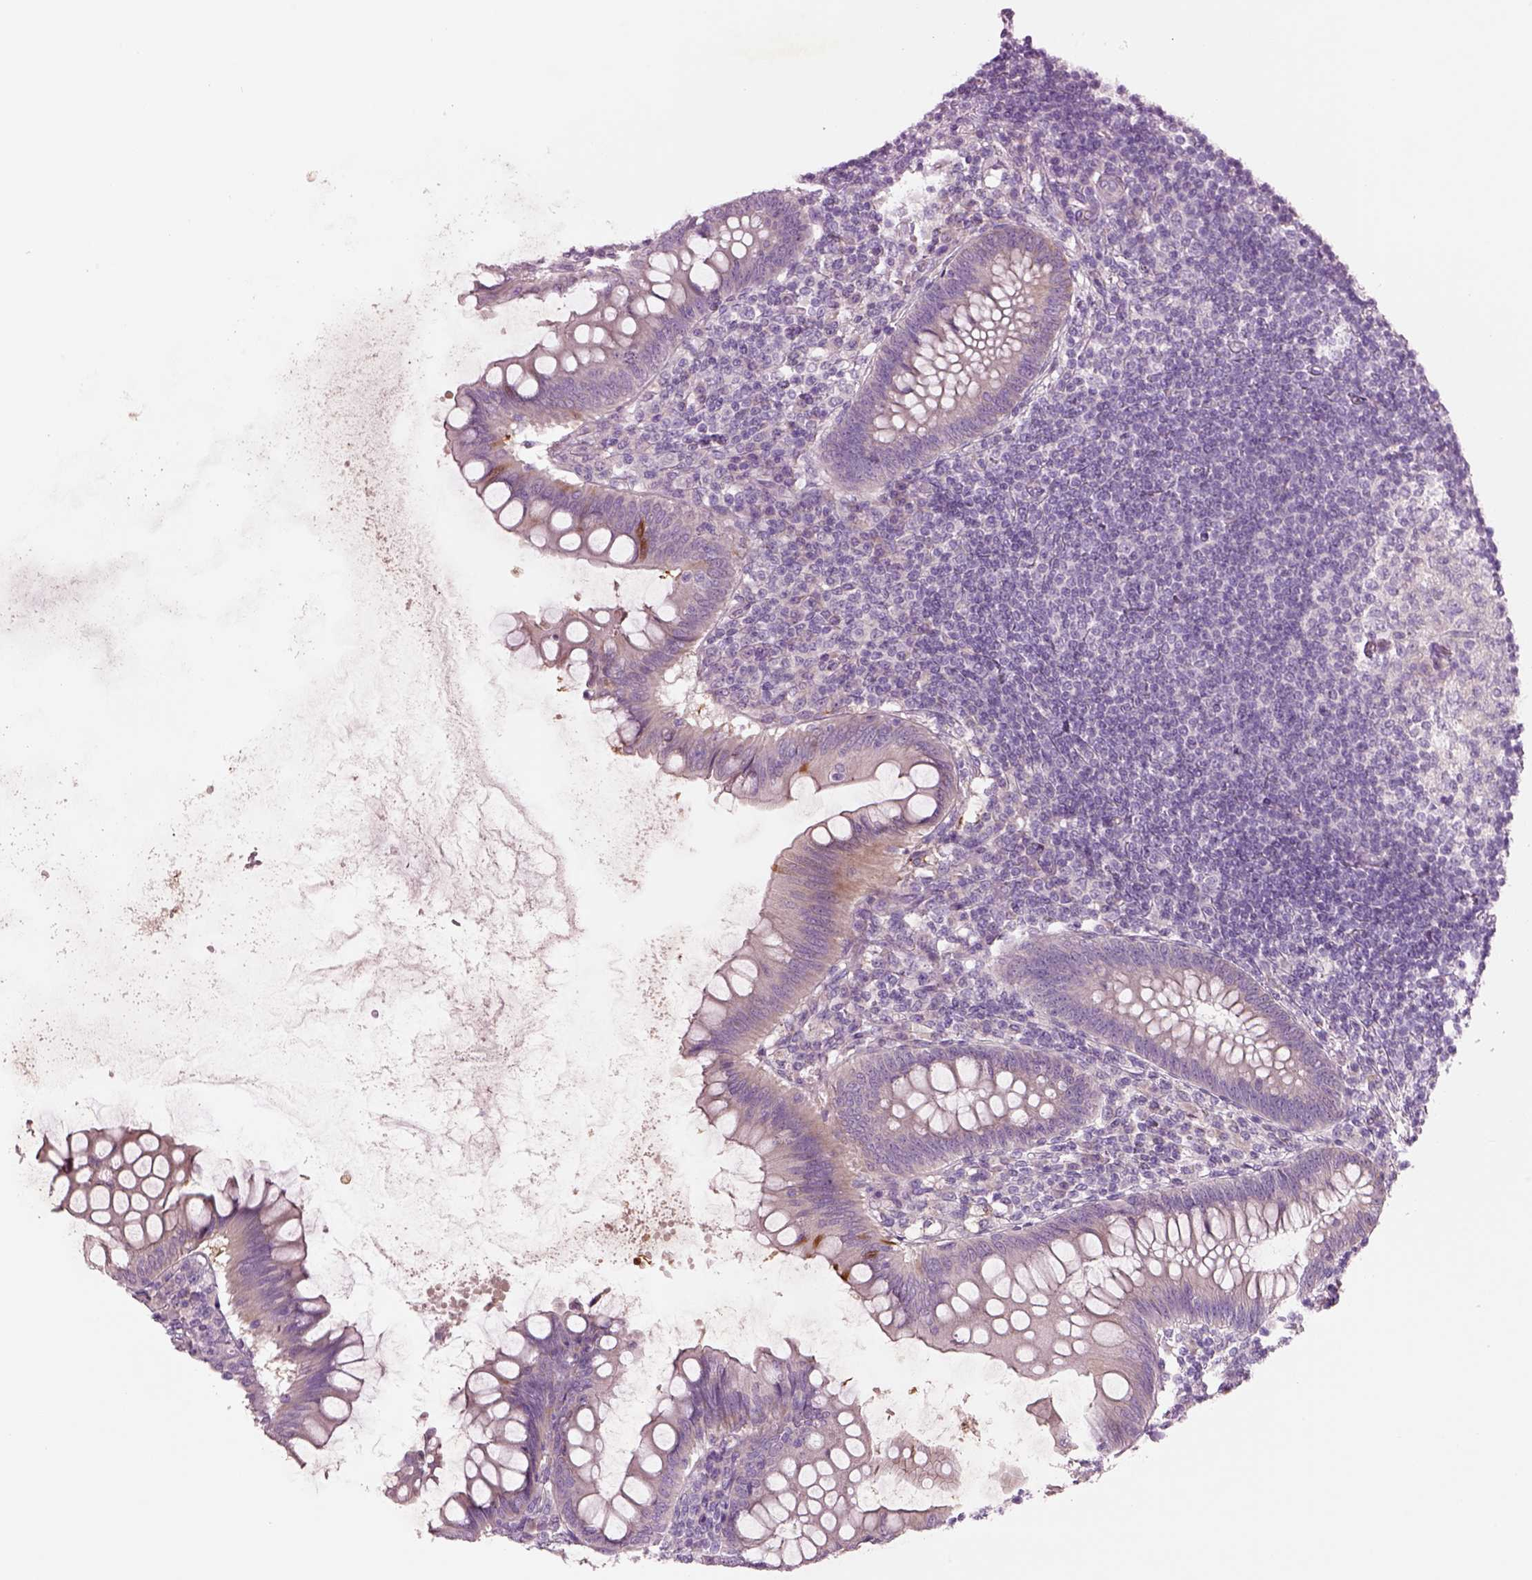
{"staining": {"intensity": "strong", "quantity": "<25%", "location": "cytoplasmic/membranous"}, "tissue": "appendix", "cell_type": "Glandular cells", "image_type": "normal", "snomed": [{"axis": "morphology", "description": "Normal tissue, NOS"}, {"axis": "topography", "description": "Appendix"}], "caption": "This photomicrograph exhibits normal appendix stained with immunohistochemistry (IHC) to label a protein in brown. The cytoplasmic/membranous of glandular cells show strong positivity for the protein. Nuclei are counter-stained blue.", "gene": "PLPP7", "patient": {"sex": "female", "age": 57}}